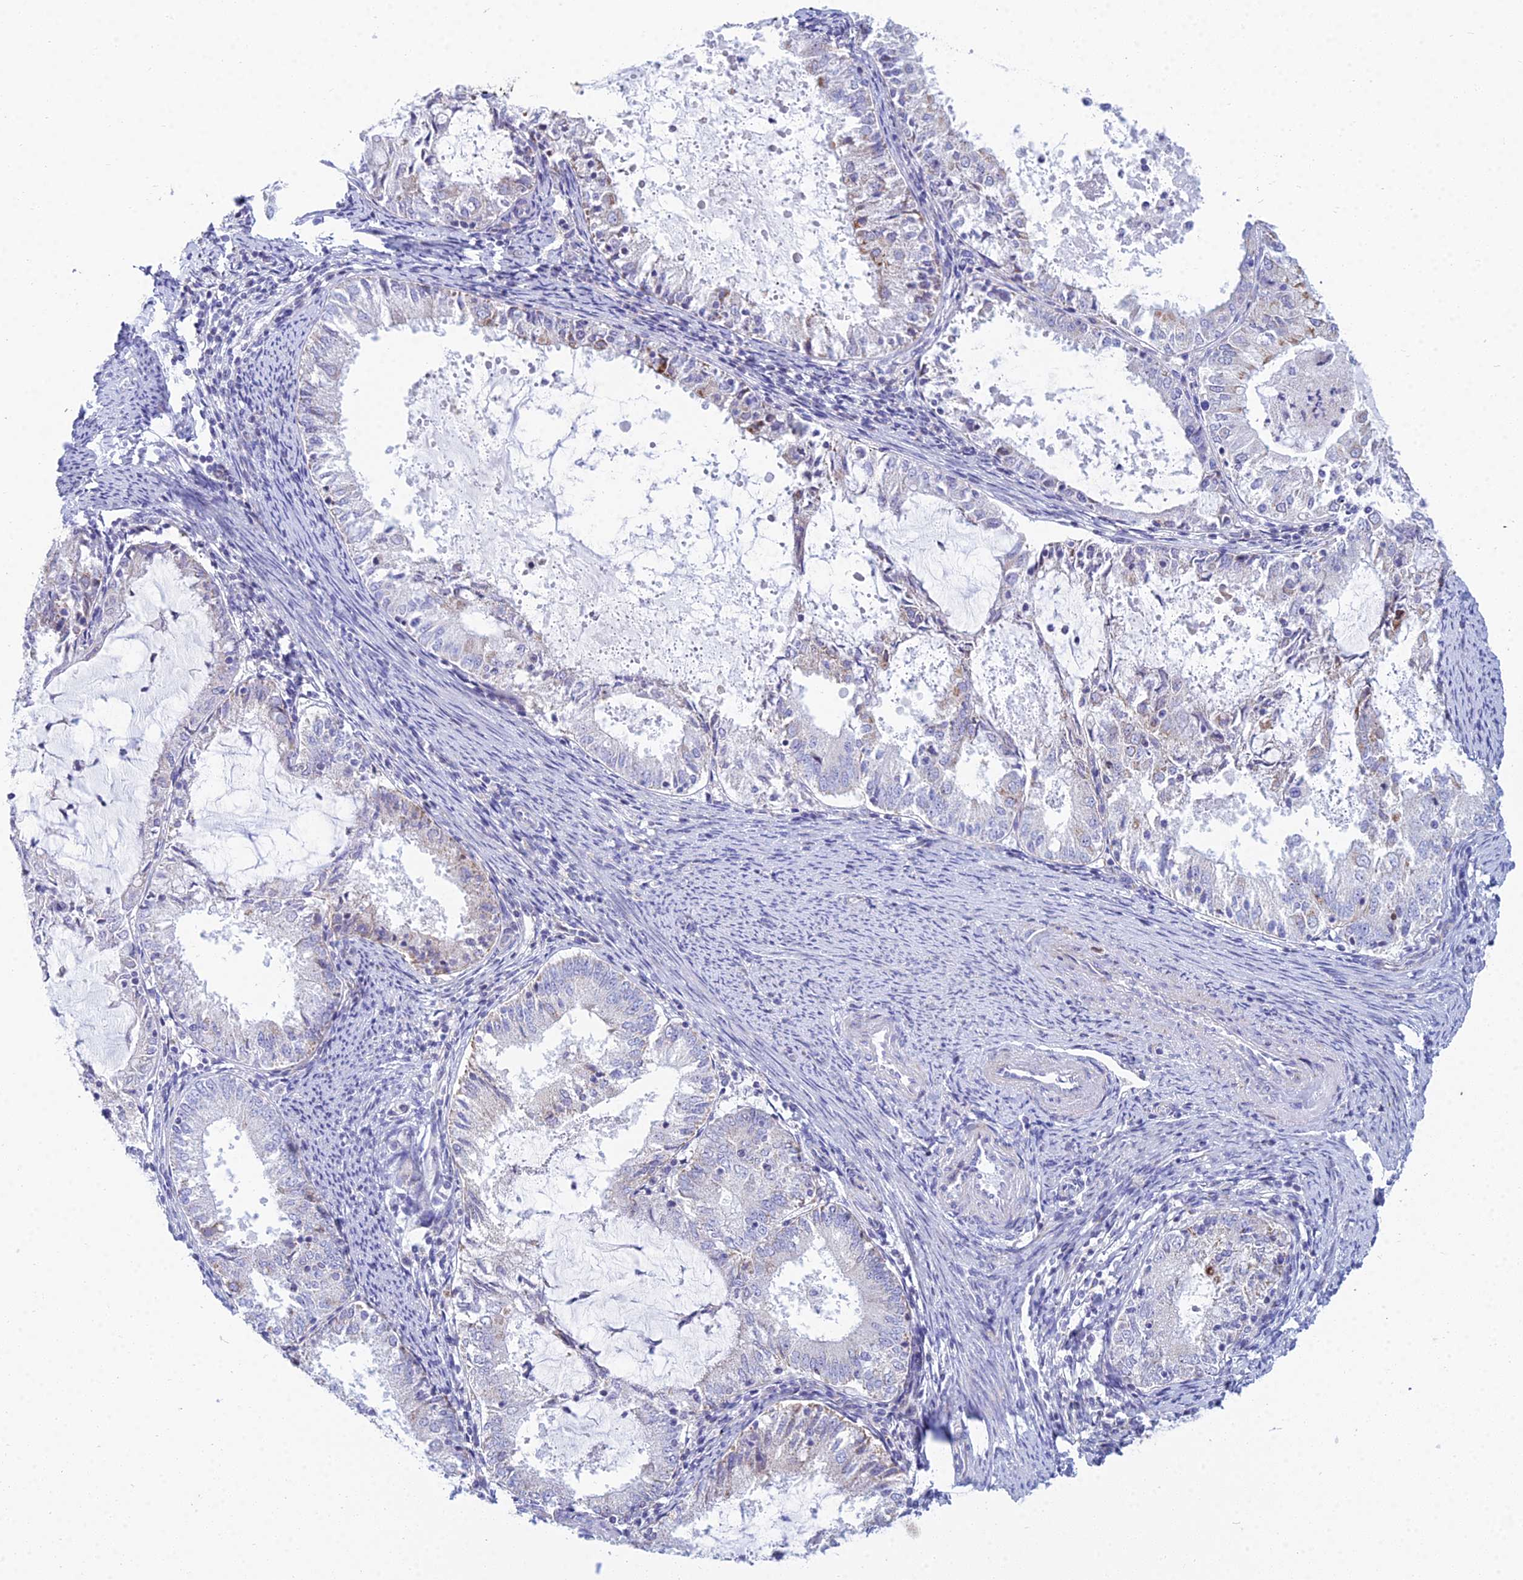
{"staining": {"intensity": "weak", "quantity": "<25%", "location": "cytoplasmic/membranous"}, "tissue": "endometrial cancer", "cell_type": "Tumor cells", "image_type": "cancer", "snomed": [{"axis": "morphology", "description": "Adenocarcinoma, NOS"}, {"axis": "topography", "description": "Endometrium"}], "caption": "Immunohistochemical staining of human endometrial cancer (adenocarcinoma) exhibits no significant staining in tumor cells.", "gene": "PRR13", "patient": {"sex": "female", "age": 57}}